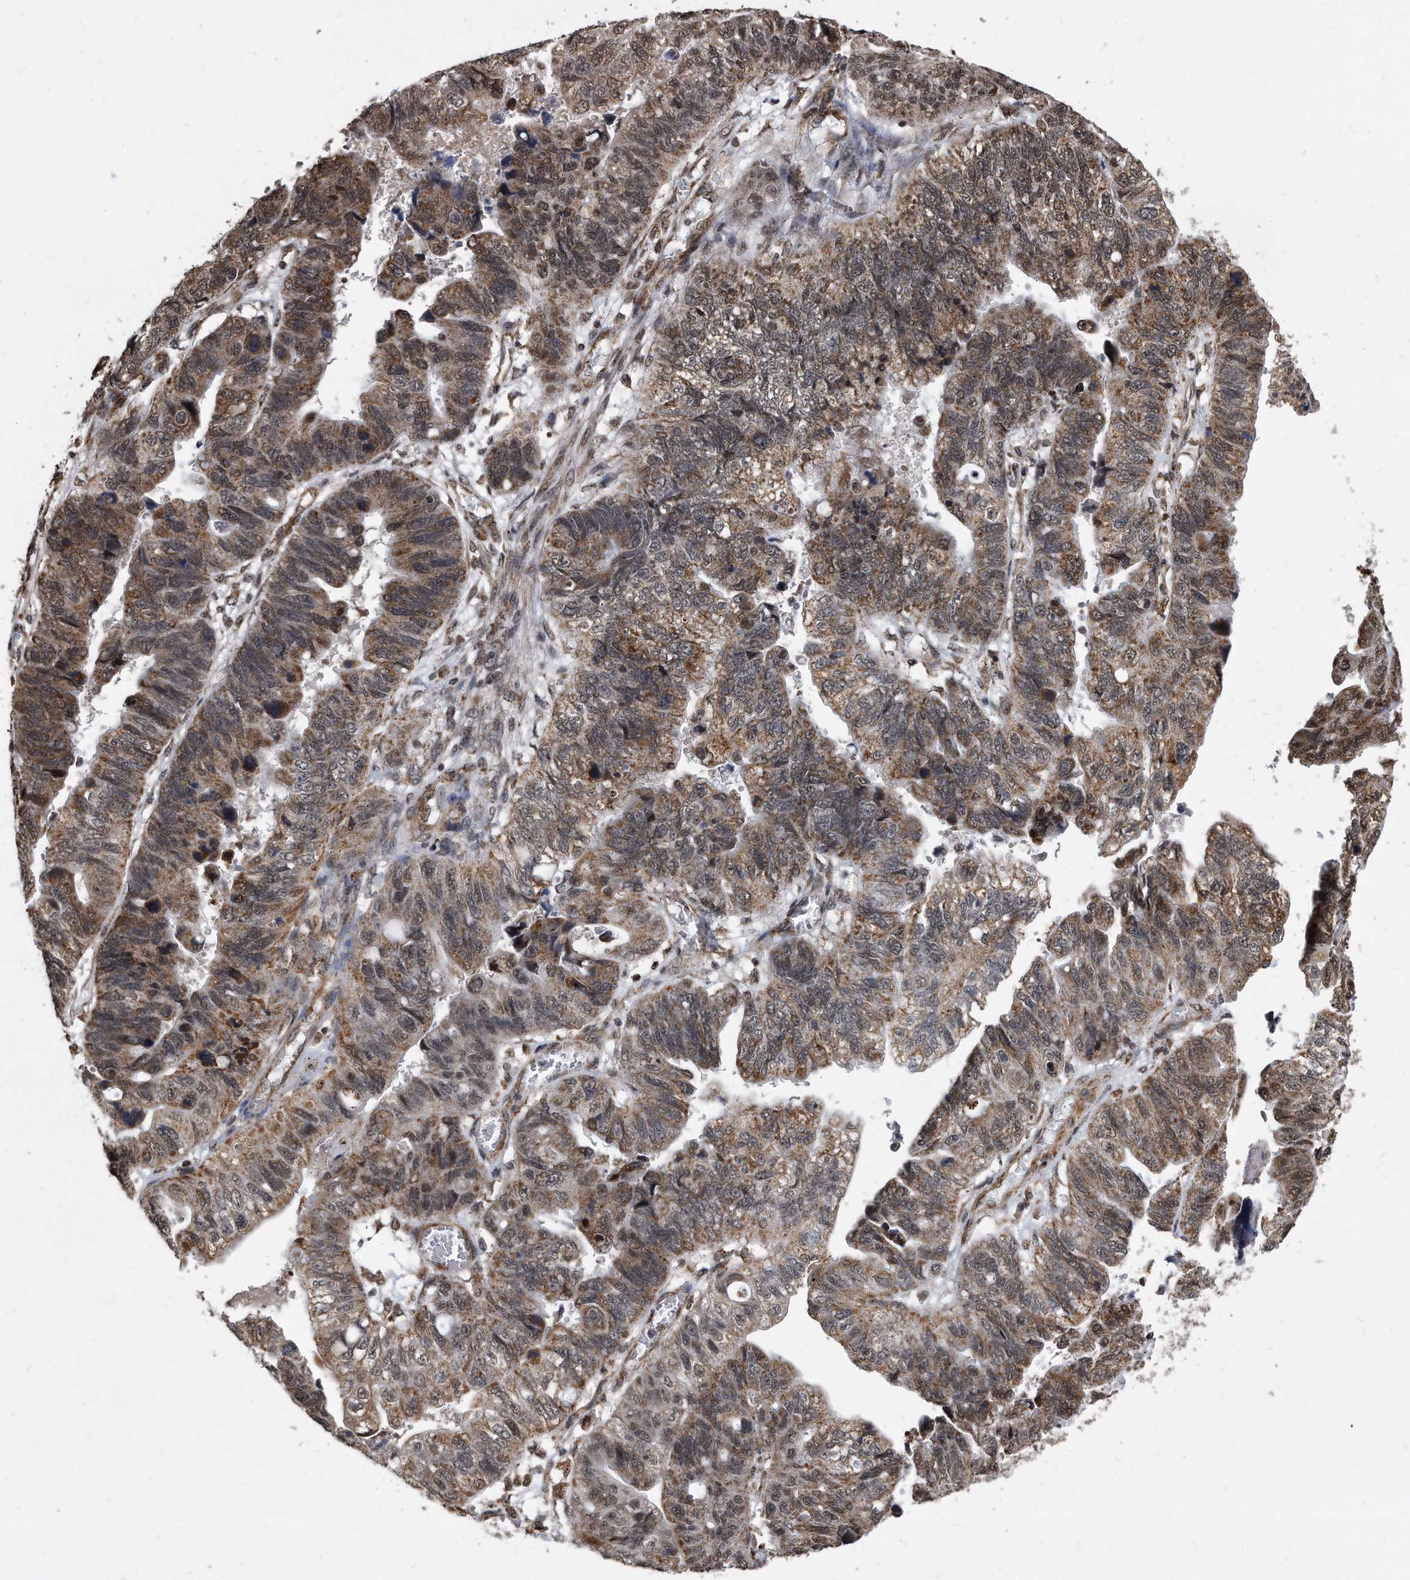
{"staining": {"intensity": "moderate", "quantity": ">75%", "location": "cytoplasmic/membranous,nuclear"}, "tissue": "stomach cancer", "cell_type": "Tumor cells", "image_type": "cancer", "snomed": [{"axis": "morphology", "description": "Adenocarcinoma, NOS"}, {"axis": "topography", "description": "Stomach"}], "caption": "A brown stain labels moderate cytoplasmic/membranous and nuclear expression of a protein in human stomach adenocarcinoma tumor cells.", "gene": "DUSP22", "patient": {"sex": "male", "age": 59}}